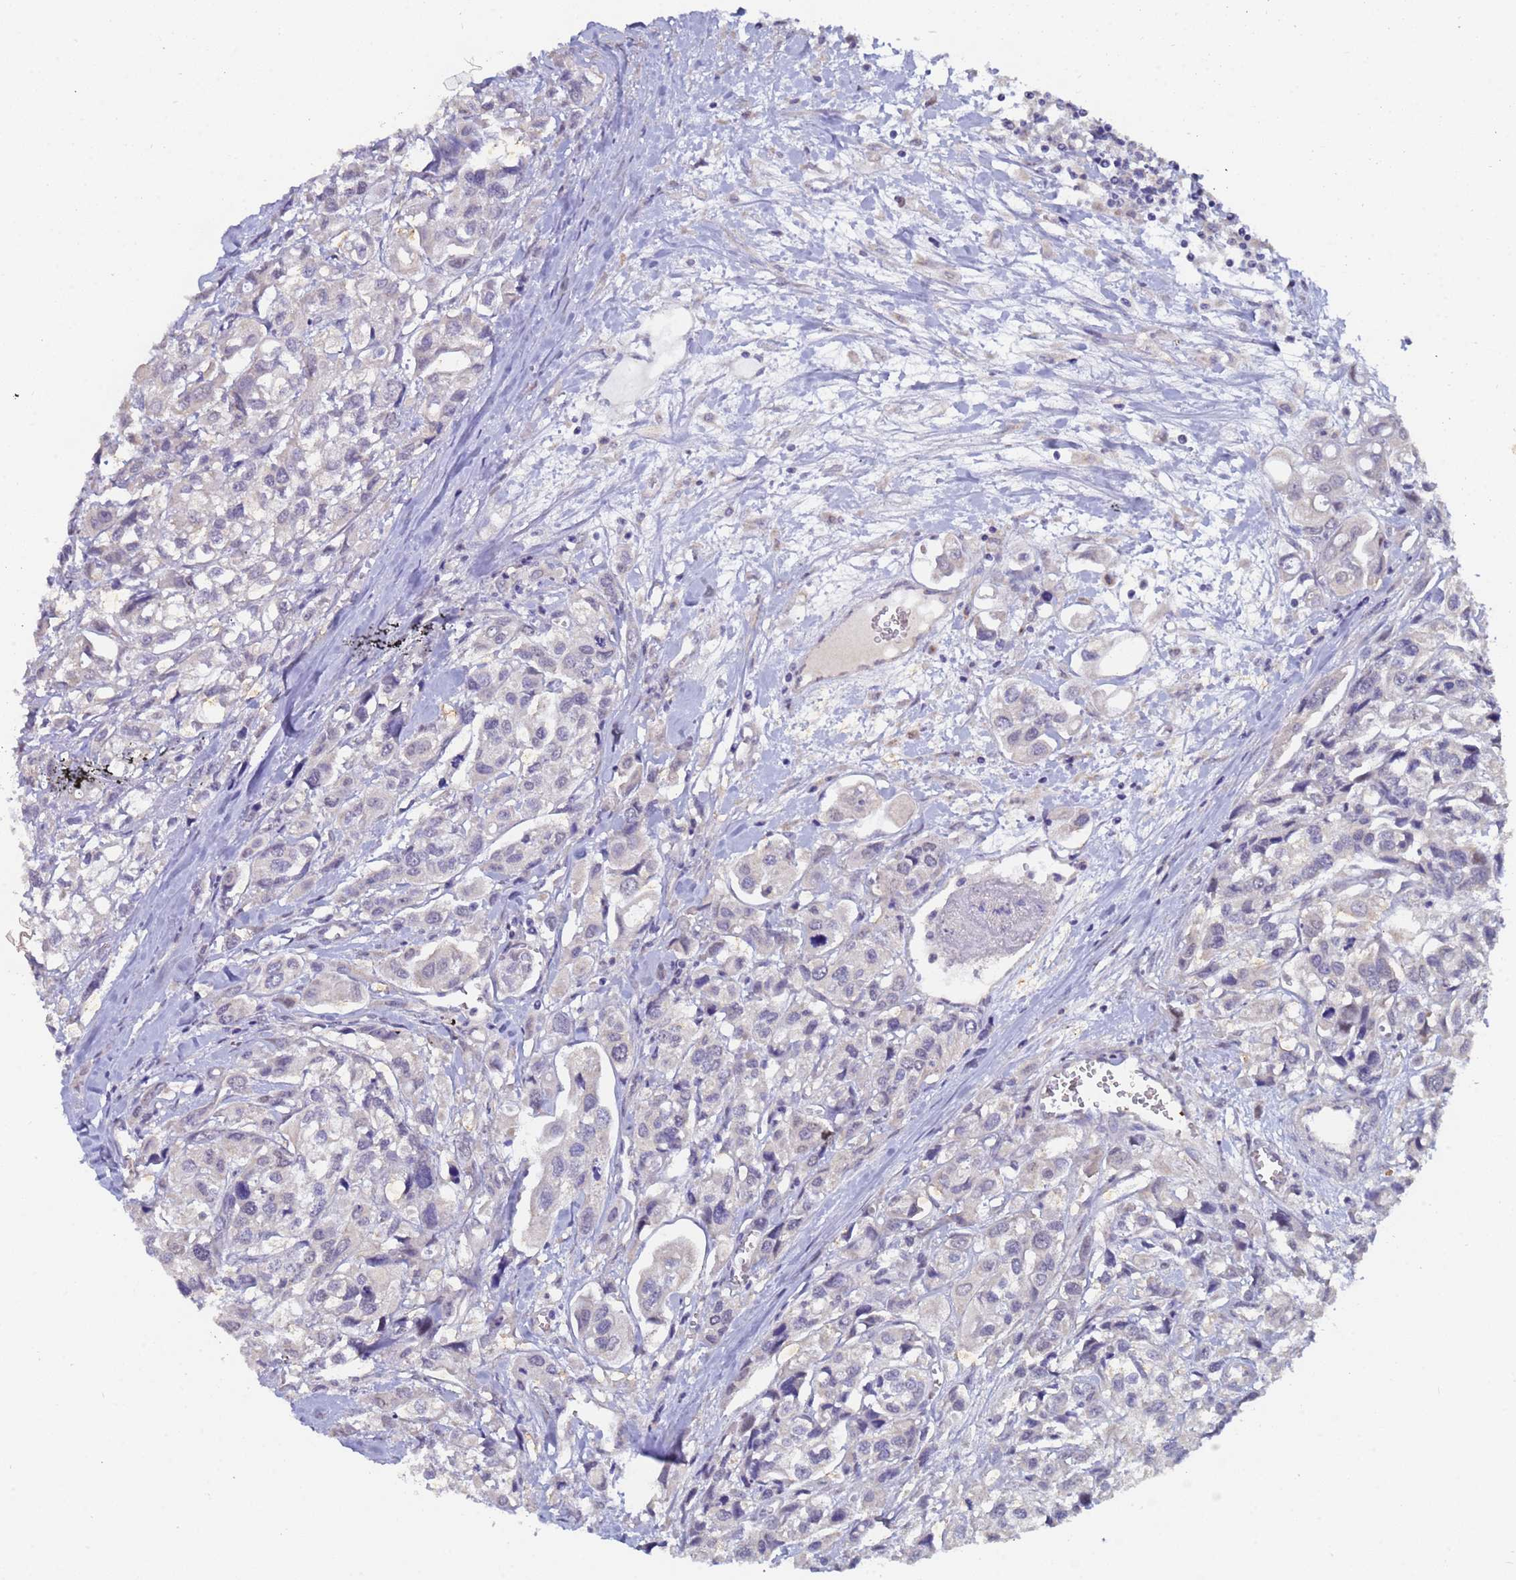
{"staining": {"intensity": "negative", "quantity": "none", "location": "none"}, "tissue": "urothelial cancer", "cell_type": "Tumor cells", "image_type": "cancer", "snomed": [{"axis": "morphology", "description": "Urothelial carcinoma, High grade"}, {"axis": "topography", "description": "Urinary bladder"}], "caption": "The micrograph exhibits no significant positivity in tumor cells of urothelial cancer.", "gene": "IHO1", "patient": {"sex": "male", "age": 67}}